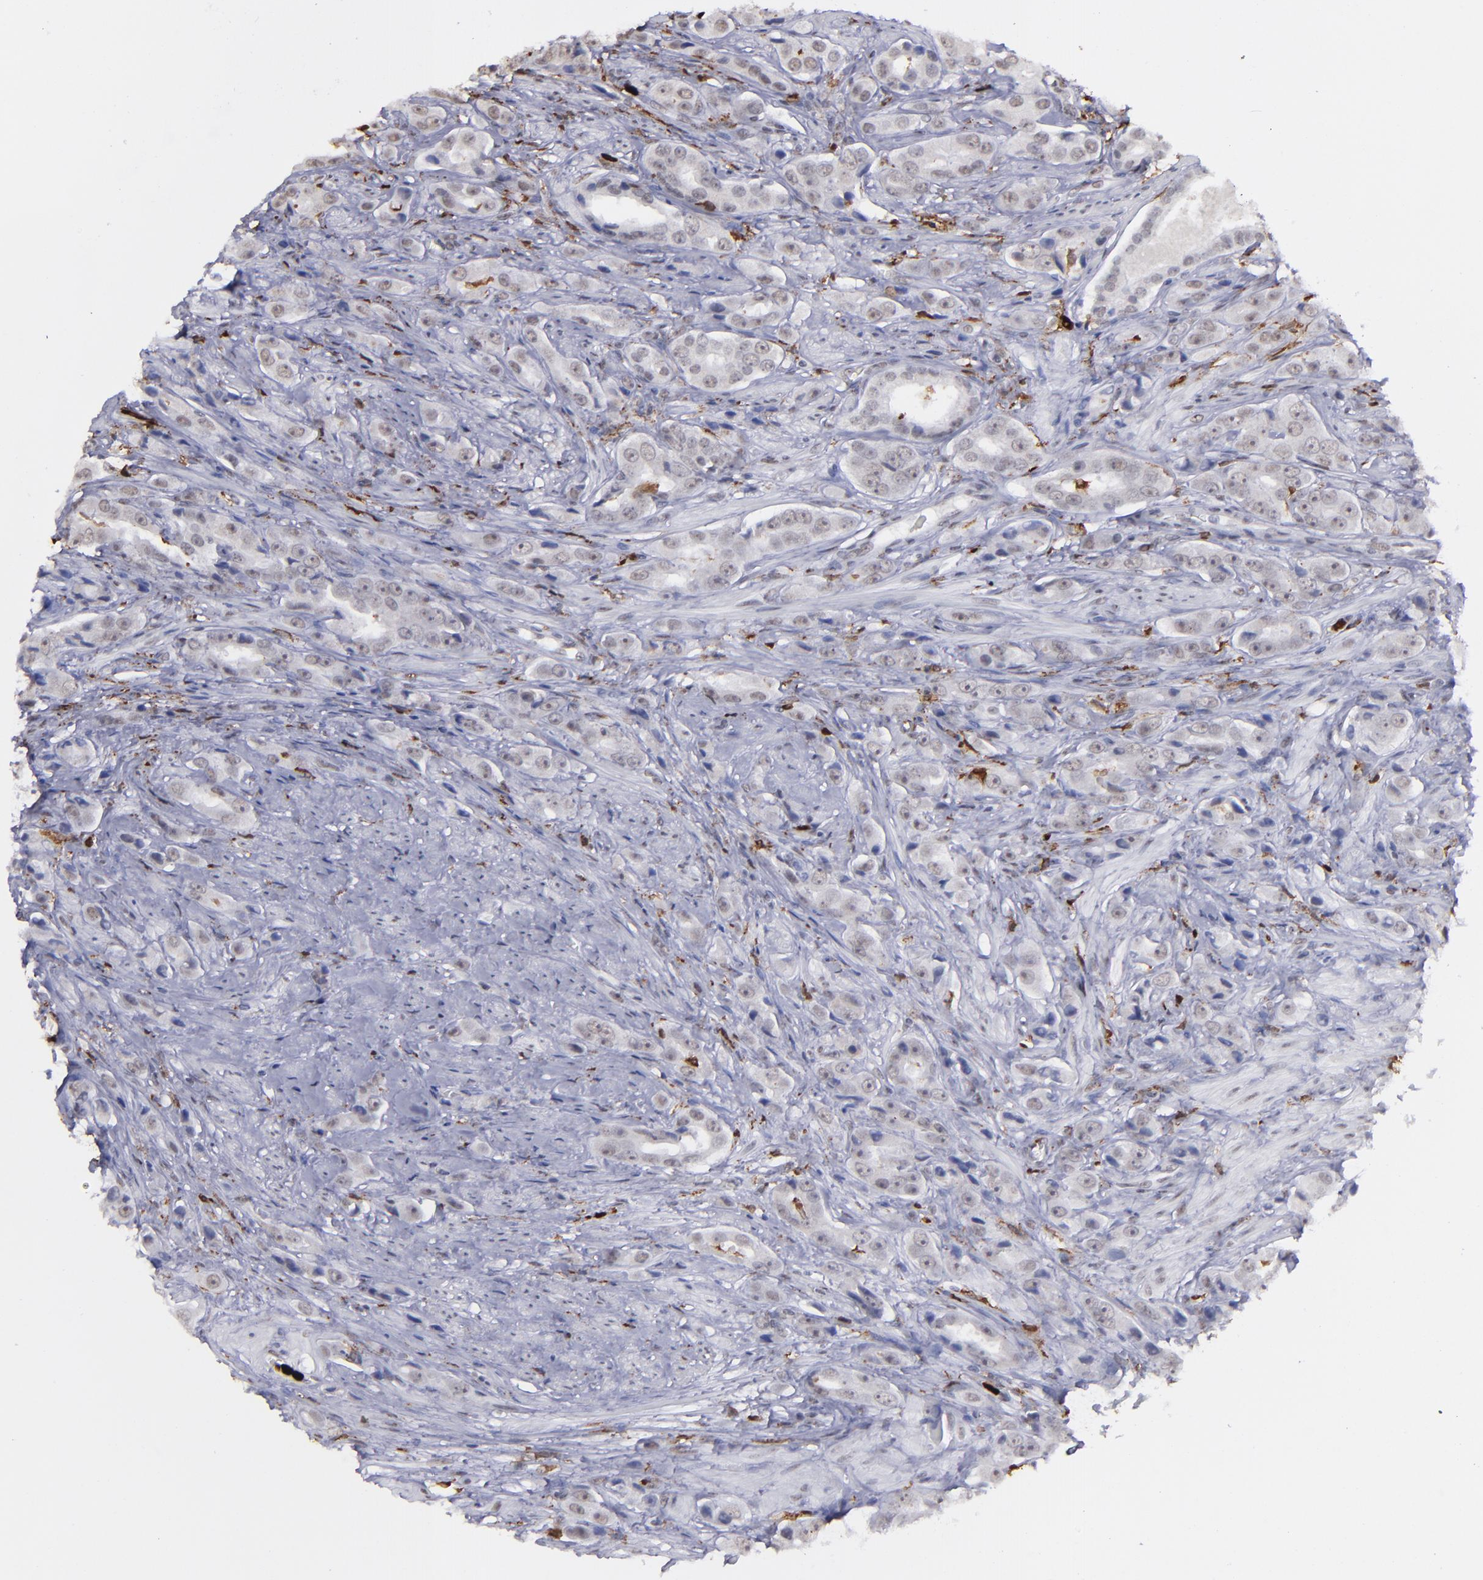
{"staining": {"intensity": "negative", "quantity": "none", "location": "none"}, "tissue": "prostate cancer", "cell_type": "Tumor cells", "image_type": "cancer", "snomed": [{"axis": "morphology", "description": "Adenocarcinoma, Medium grade"}, {"axis": "topography", "description": "Prostate"}], "caption": "Human prostate medium-grade adenocarcinoma stained for a protein using immunohistochemistry exhibits no staining in tumor cells.", "gene": "NCF2", "patient": {"sex": "male", "age": 53}}